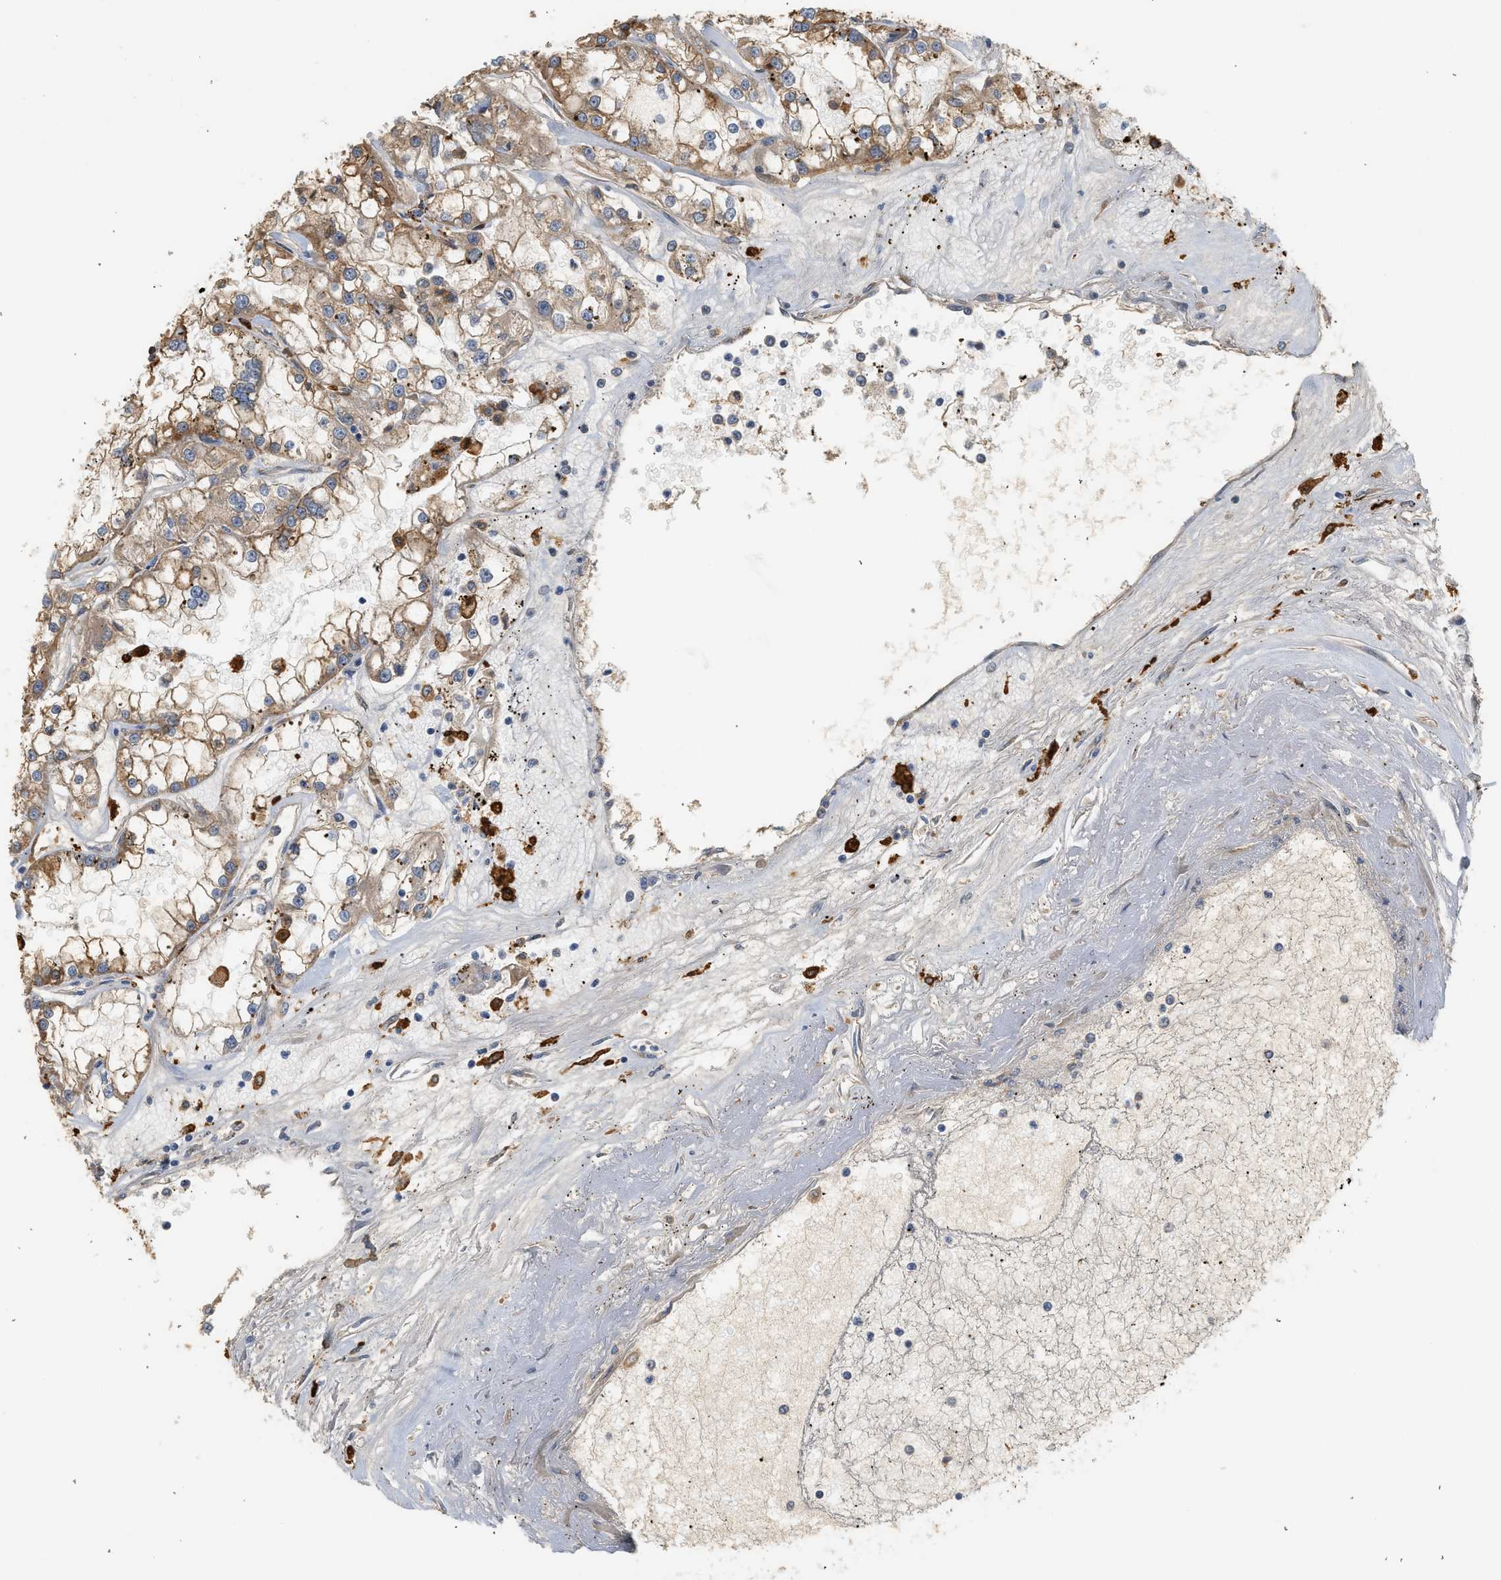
{"staining": {"intensity": "moderate", "quantity": ">75%", "location": "cytoplasmic/membranous"}, "tissue": "renal cancer", "cell_type": "Tumor cells", "image_type": "cancer", "snomed": [{"axis": "morphology", "description": "Adenocarcinoma, NOS"}, {"axis": "topography", "description": "Kidney"}], "caption": "IHC (DAB) staining of human renal cancer (adenocarcinoma) demonstrates moderate cytoplasmic/membranous protein expression in approximately >75% of tumor cells.", "gene": "CTXN1", "patient": {"sex": "female", "age": 52}}